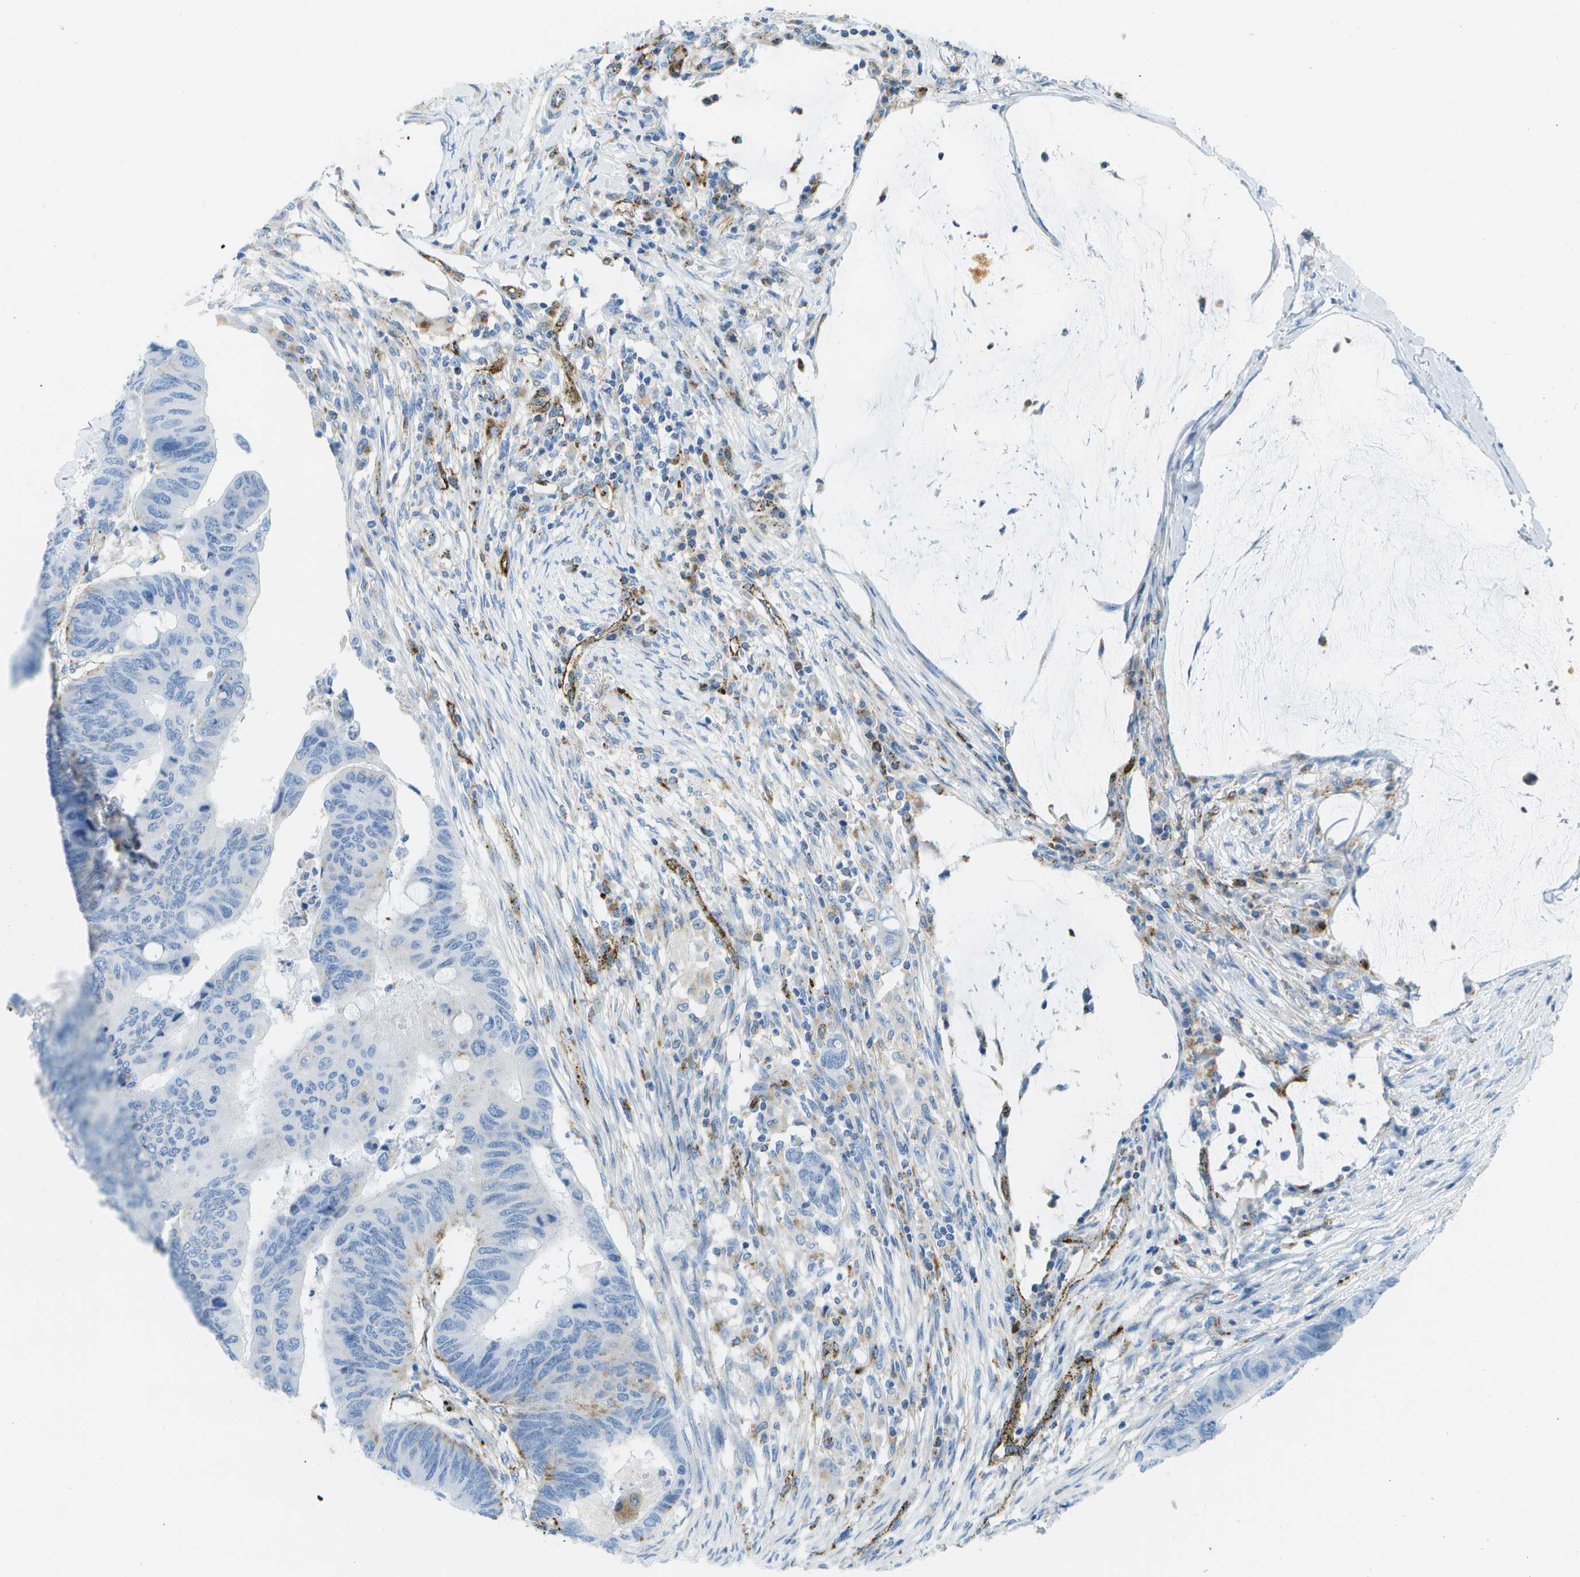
{"staining": {"intensity": "weak", "quantity": "<25%", "location": "cytoplasmic/membranous"}, "tissue": "colorectal cancer", "cell_type": "Tumor cells", "image_type": "cancer", "snomed": [{"axis": "morphology", "description": "Normal tissue, NOS"}, {"axis": "morphology", "description": "Adenocarcinoma, NOS"}, {"axis": "topography", "description": "Rectum"}], "caption": "Tumor cells show no significant expression in colorectal cancer (adenocarcinoma).", "gene": "PRCP", "patient": {"sex": "male", "age": 92}}